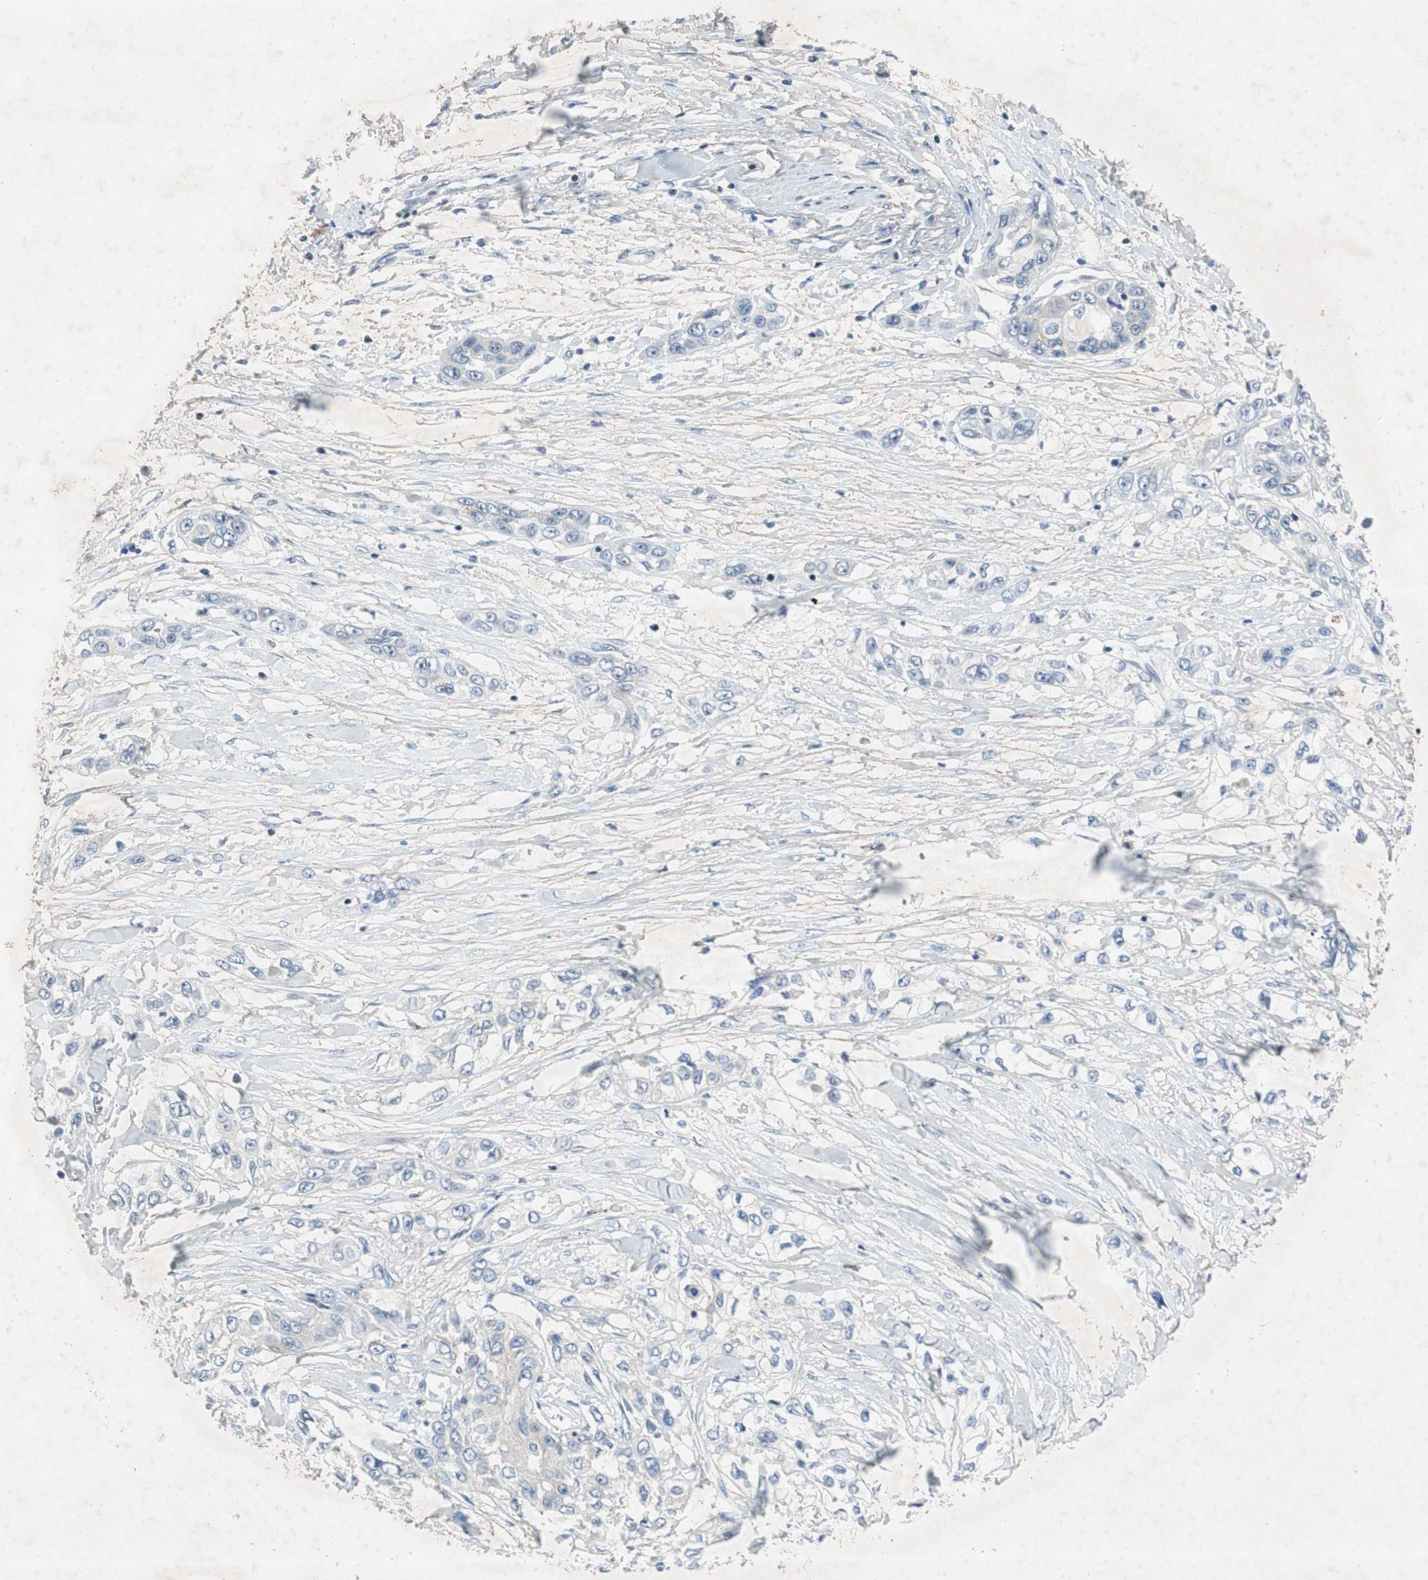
{"staining": {"intensity": "negative", "quantity": "none", "location": "none"}, "tissue": "pancreatic cancer", "cell_type": "Tumor cells", "image_type": "cancer", "snomed": [{"axis": "morphology", "description": "Adenocarcinoma, NOS"}, {"axis": "topography", "description": "Pancreas"}], "caption": "This is an IHC micrograph of human adenocarcinoma (pancreatic). There is no expression in tumor cells.", "gene": "MUTYH", "patient": {"sex": "female", "age": 70}}